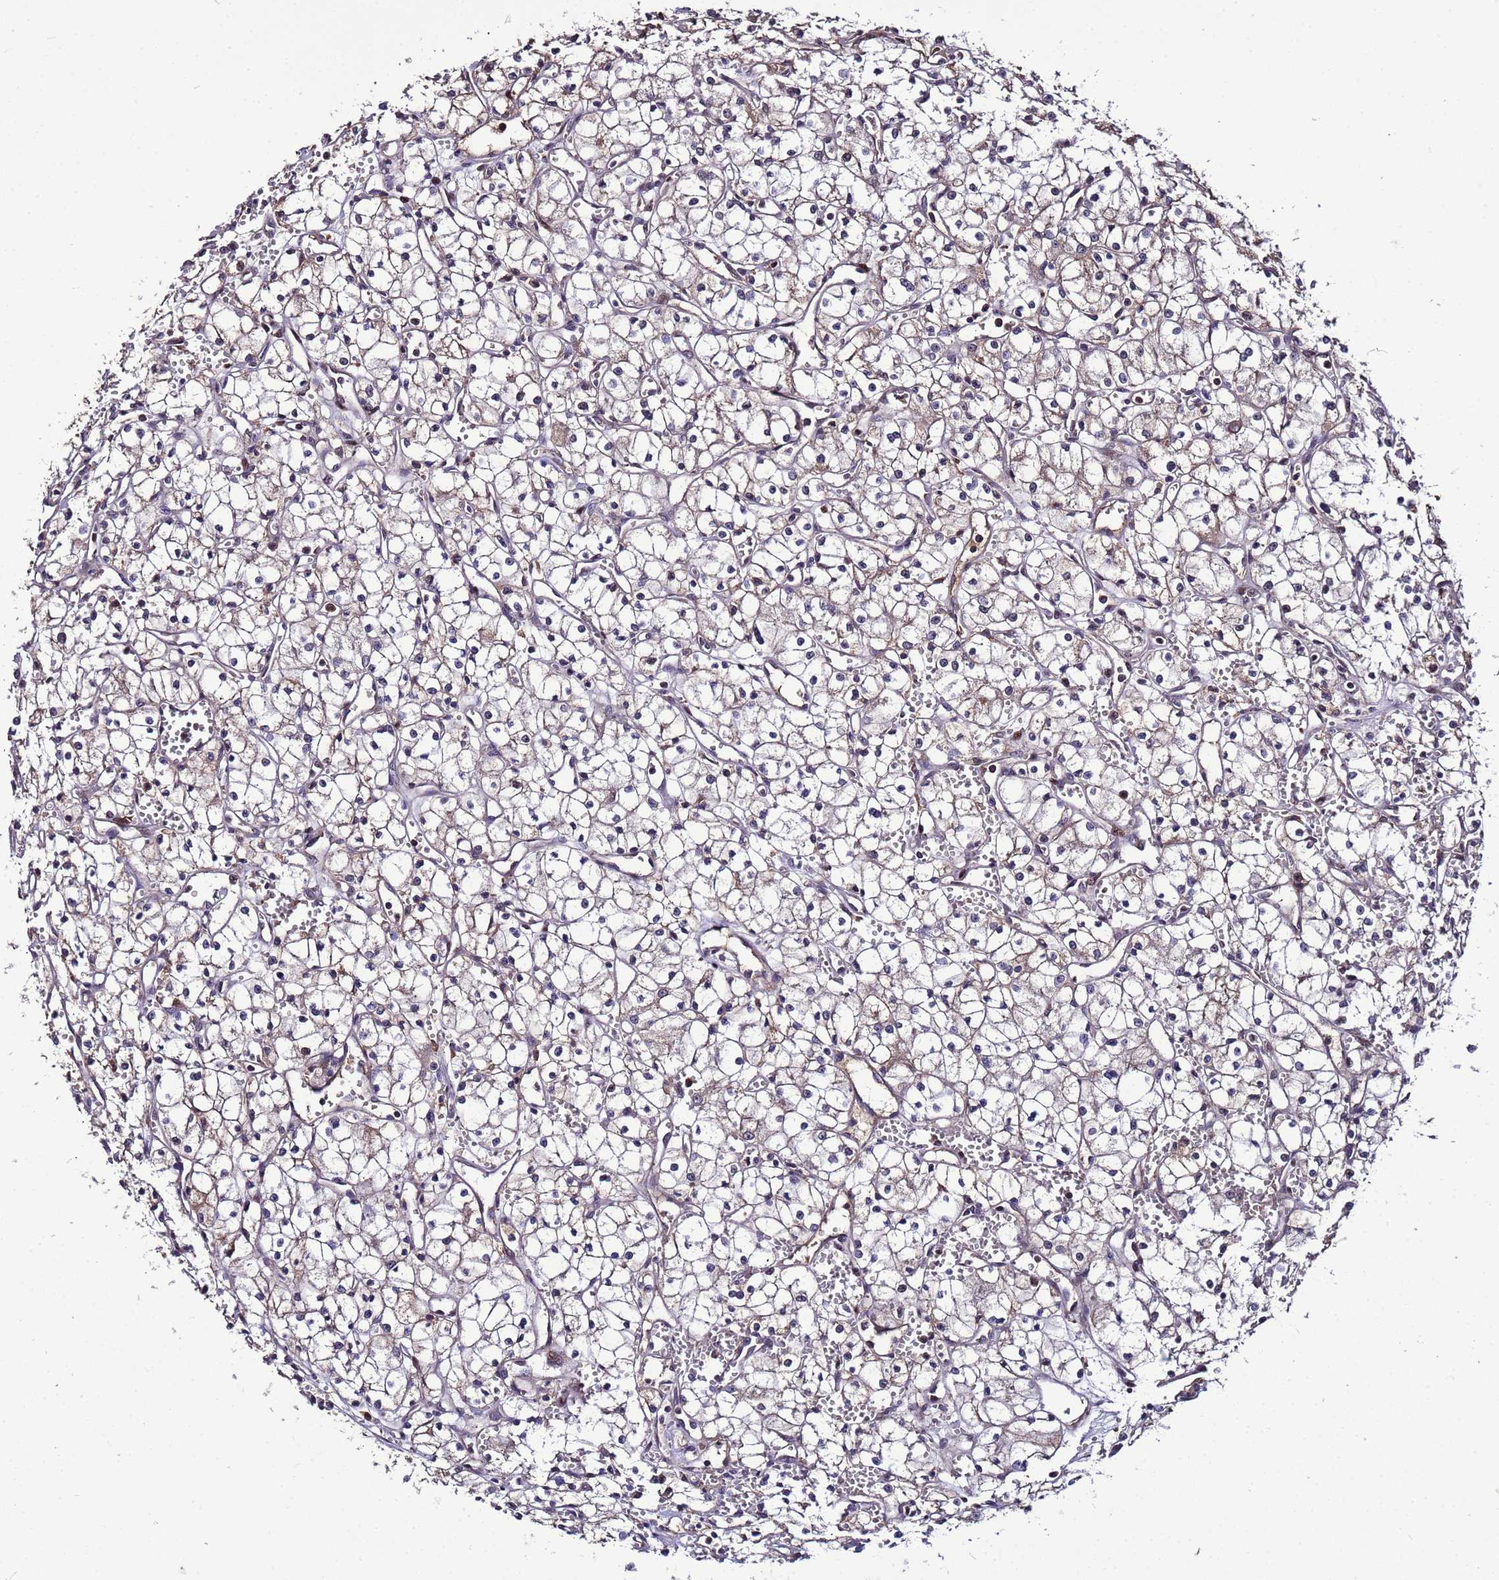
{"staining": {"intensity": "negative", "quantity": "none", "location": "none"}, "tissue": "renal cancer", "cell_type": "Tumor cells", "image_type": "cancer", "snomed": [{"axis": "morphology", "description": "Adenocarcinoma, NOS"}, {"axis": "topography", "description": "Kidney"}], "caption": "IHC image of neoplastic tissue: human adenocarcinoma (renal) stained with DAB shows no significant protein staining in tumor cells.", "gene": "WNK4", "patient": {"sex": "male", "age": 59}}